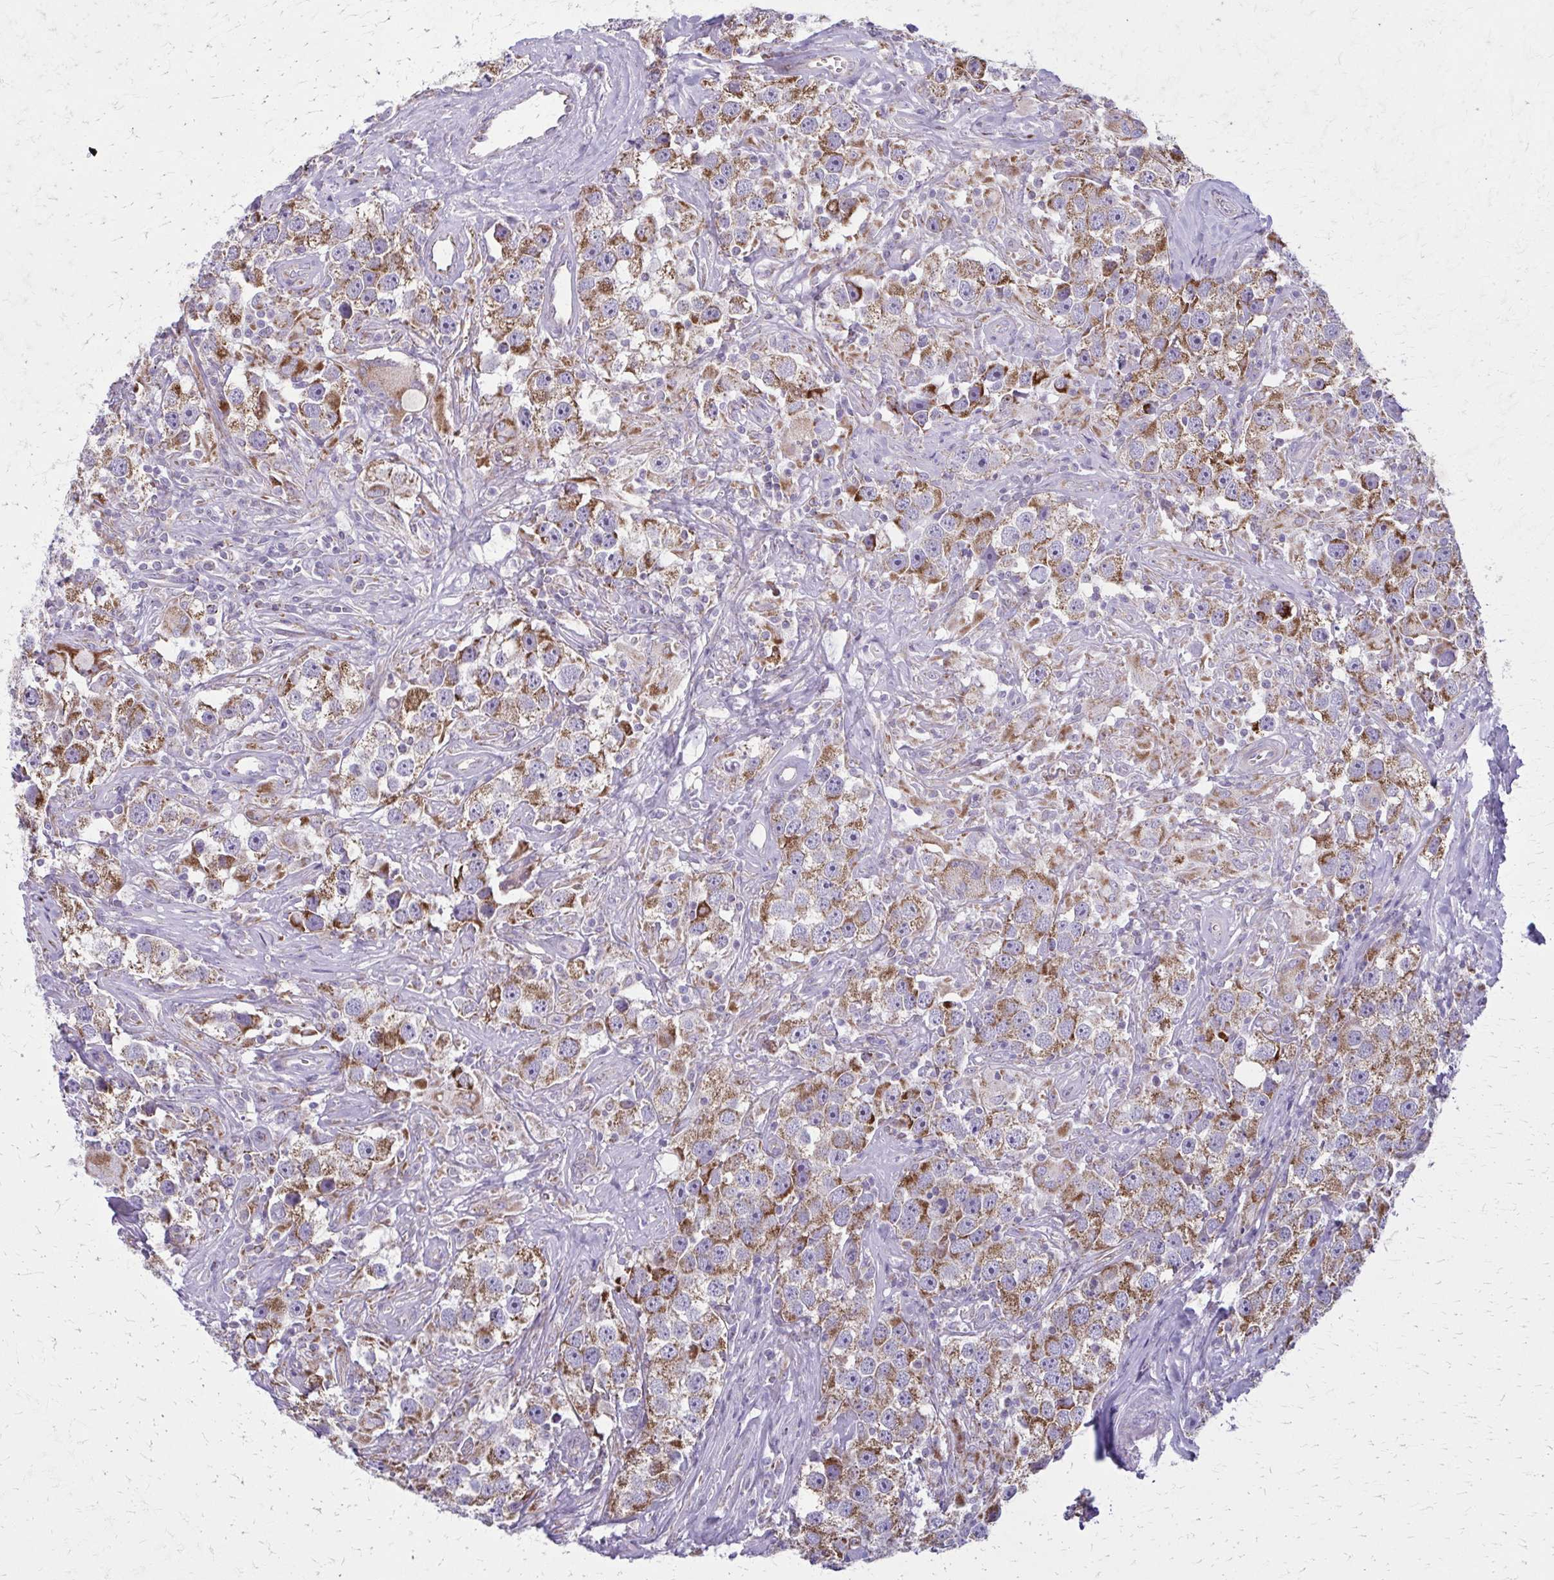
{"staining": {"intensity": "moderate", "quantity": ">75%", "location": "cytoplasmic/membranous"}, "tissue": "testis cancer", "cell_type": "Tumor cells", "image_type": "cancer", "snomed": [{"axis": "morphology", "description": "Seminoma, NOS"}, {"axis": "topography", "description": "Testis"}], "caption": "Immunohistochemical staining of human testis cancer shows medium levels of moderate cytoplasmic/membranous expression in about >75% of tumor cells.", "gene": "TVP23A", "patient": {"sex": "male", "age": 49}}